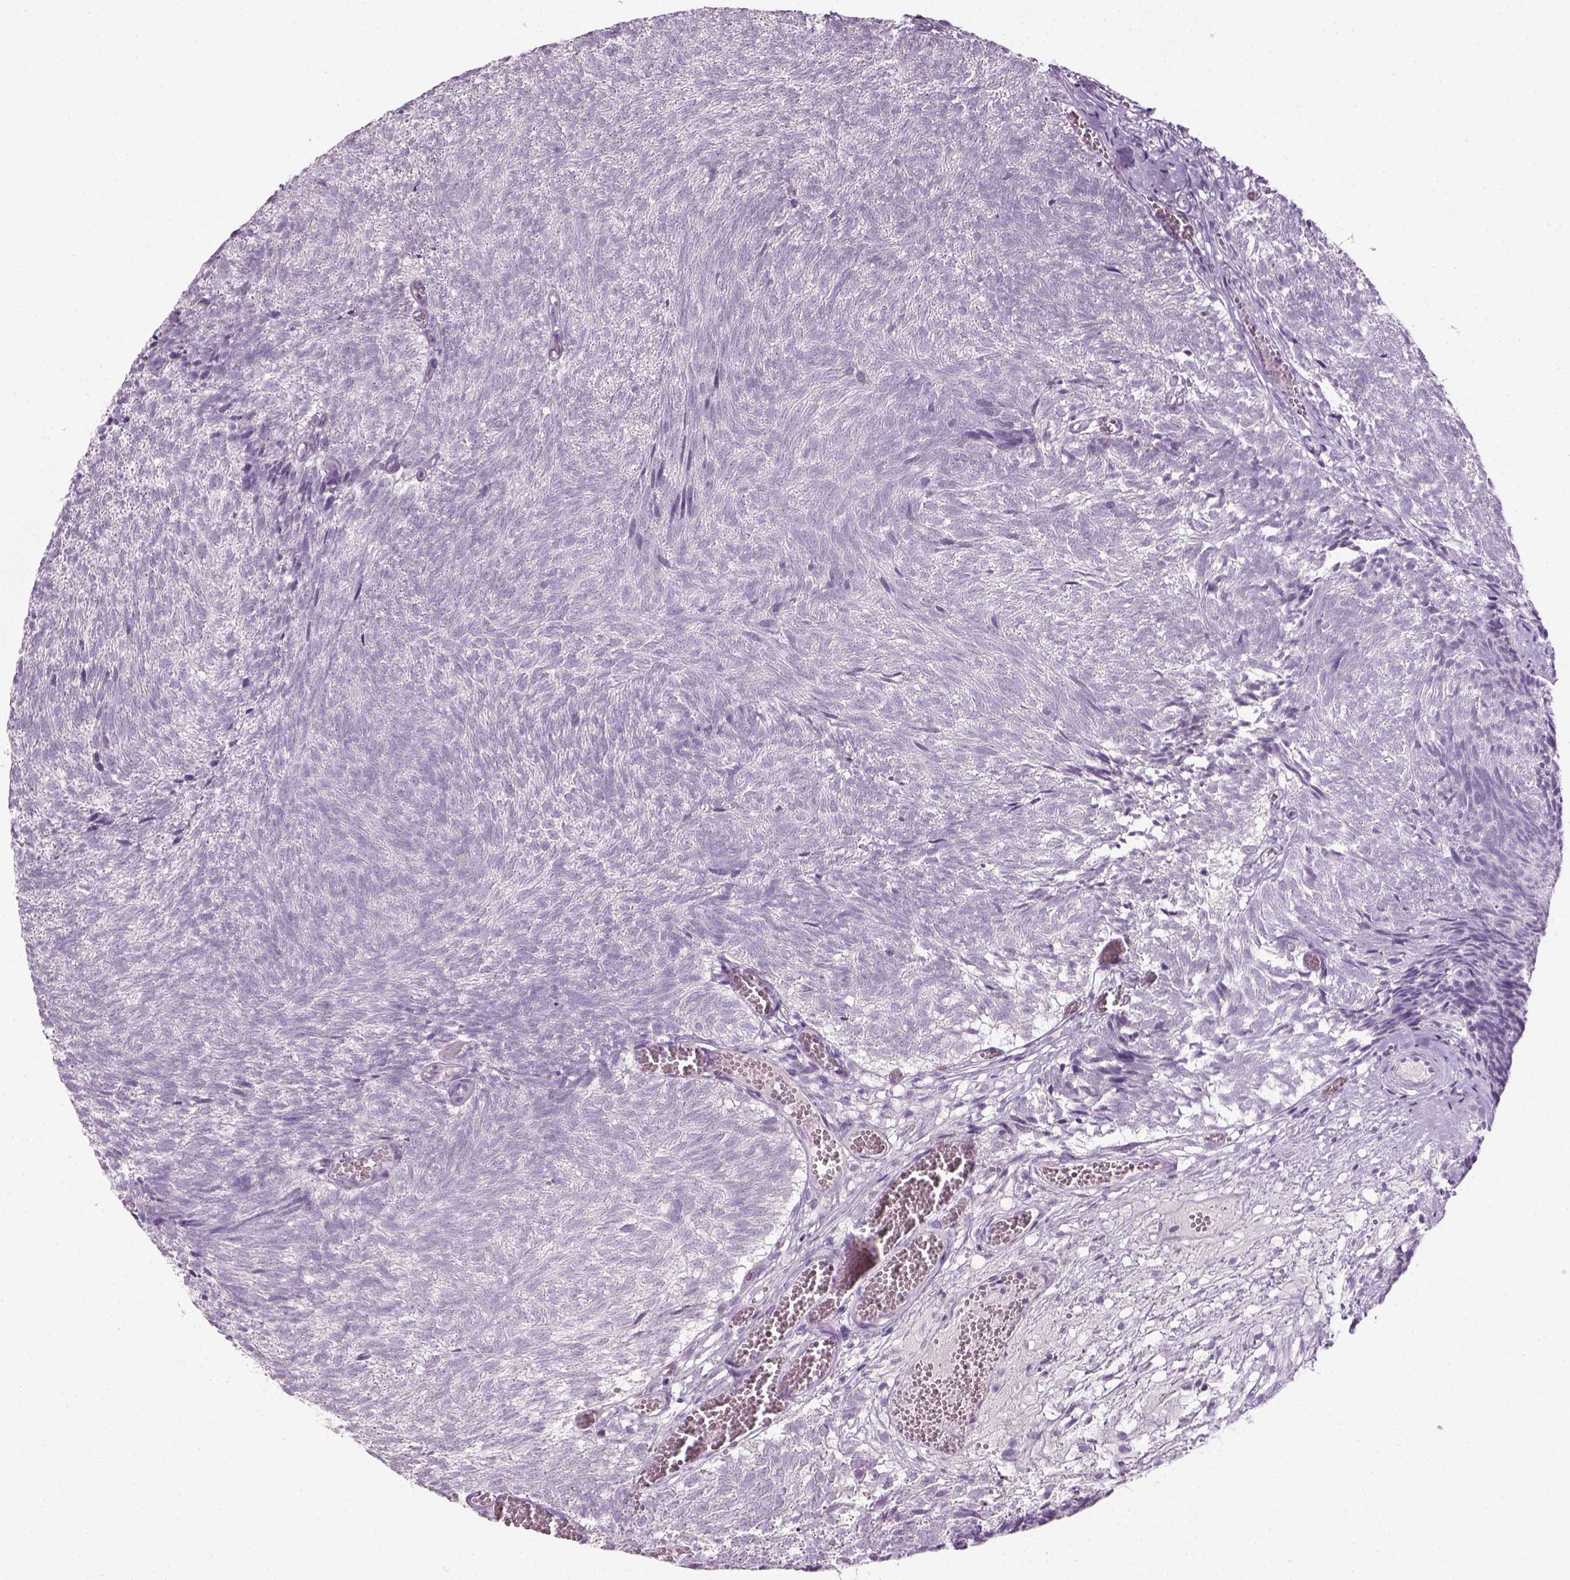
{"staining": {"intensity": "negative", "quantity": "none", "location": "none"}, "tissue": "urothelial cancer", "cell_type": "Tumor cells", "image_type": "cancer", "snomed": [{"axis": "morphology", "description": "Urothelial carcinoma, Low grade"}, {"axis": "topography", "description": "Urinary bladder"}], "caption": "Immunohistochemistry micrograph of urothelial cancer stained for a protein (brown), which exhibits no positivity in tumor cells.", "gene": "TH", "patient": {"sex": "male", "age": 77}}